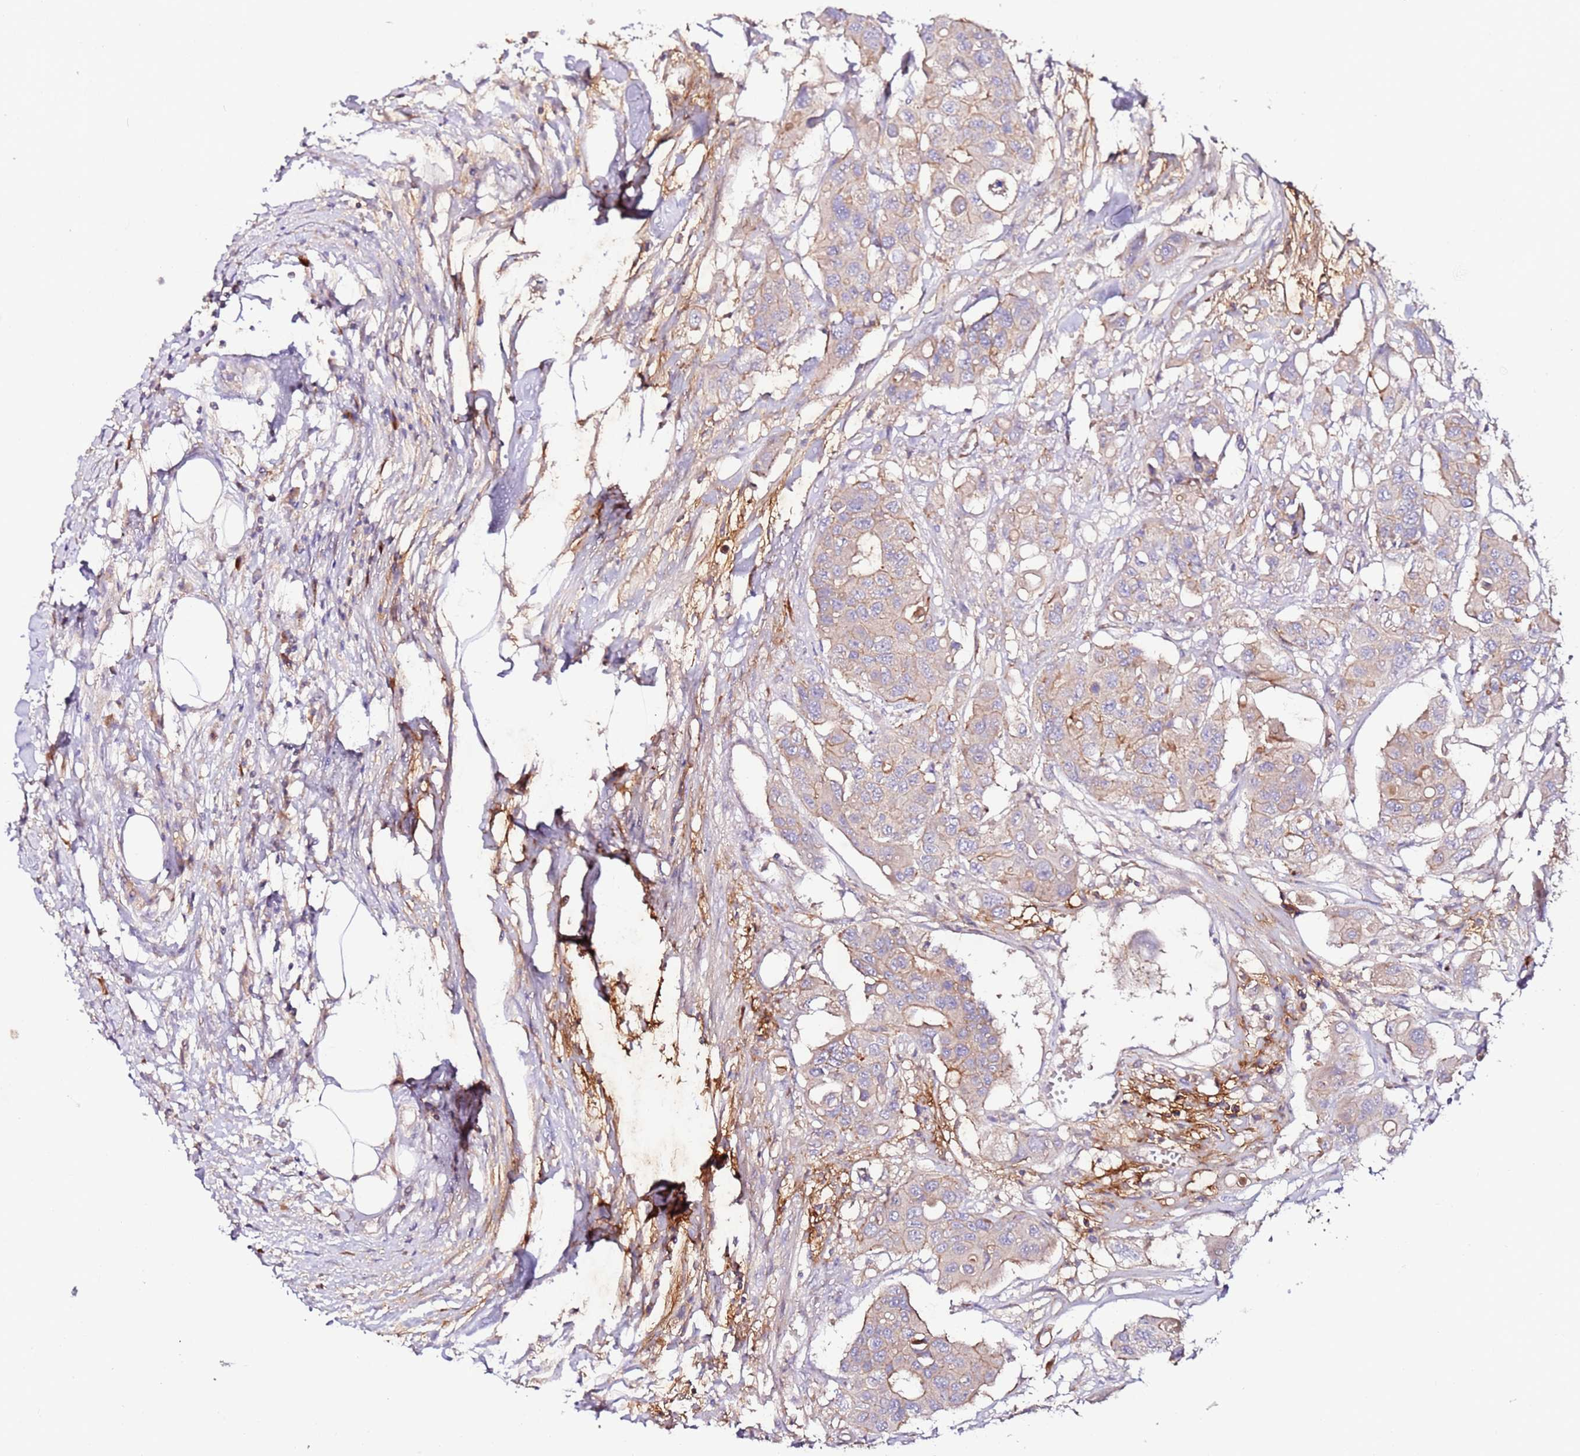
{"staining": {"intensity": "moderate", "quantity": "<25%", "location": "cytoplasmic/membranous"}, "tissue": "colorectal cancer", "cell_type": "Tumor cells", "image_type": "cancer", "snomed": [{"axis": "morphology", "description": "Adenocarcinoma, NOS"}, {"axis": "topography", "description": "Colon"}], "caption": "IHC (DAB (3,3'-diaminobenzidine)) staining of human colorectal cancer (adenocarcinoma) exhibits moderate cytoplasmic/membranous protein expression in approximately <25% of tumor cells. (Brightfield microscopy of DAB IHC at high magnification).", "gene": "FLVCR1", "patient": {"sex": "male", "age": 77}}